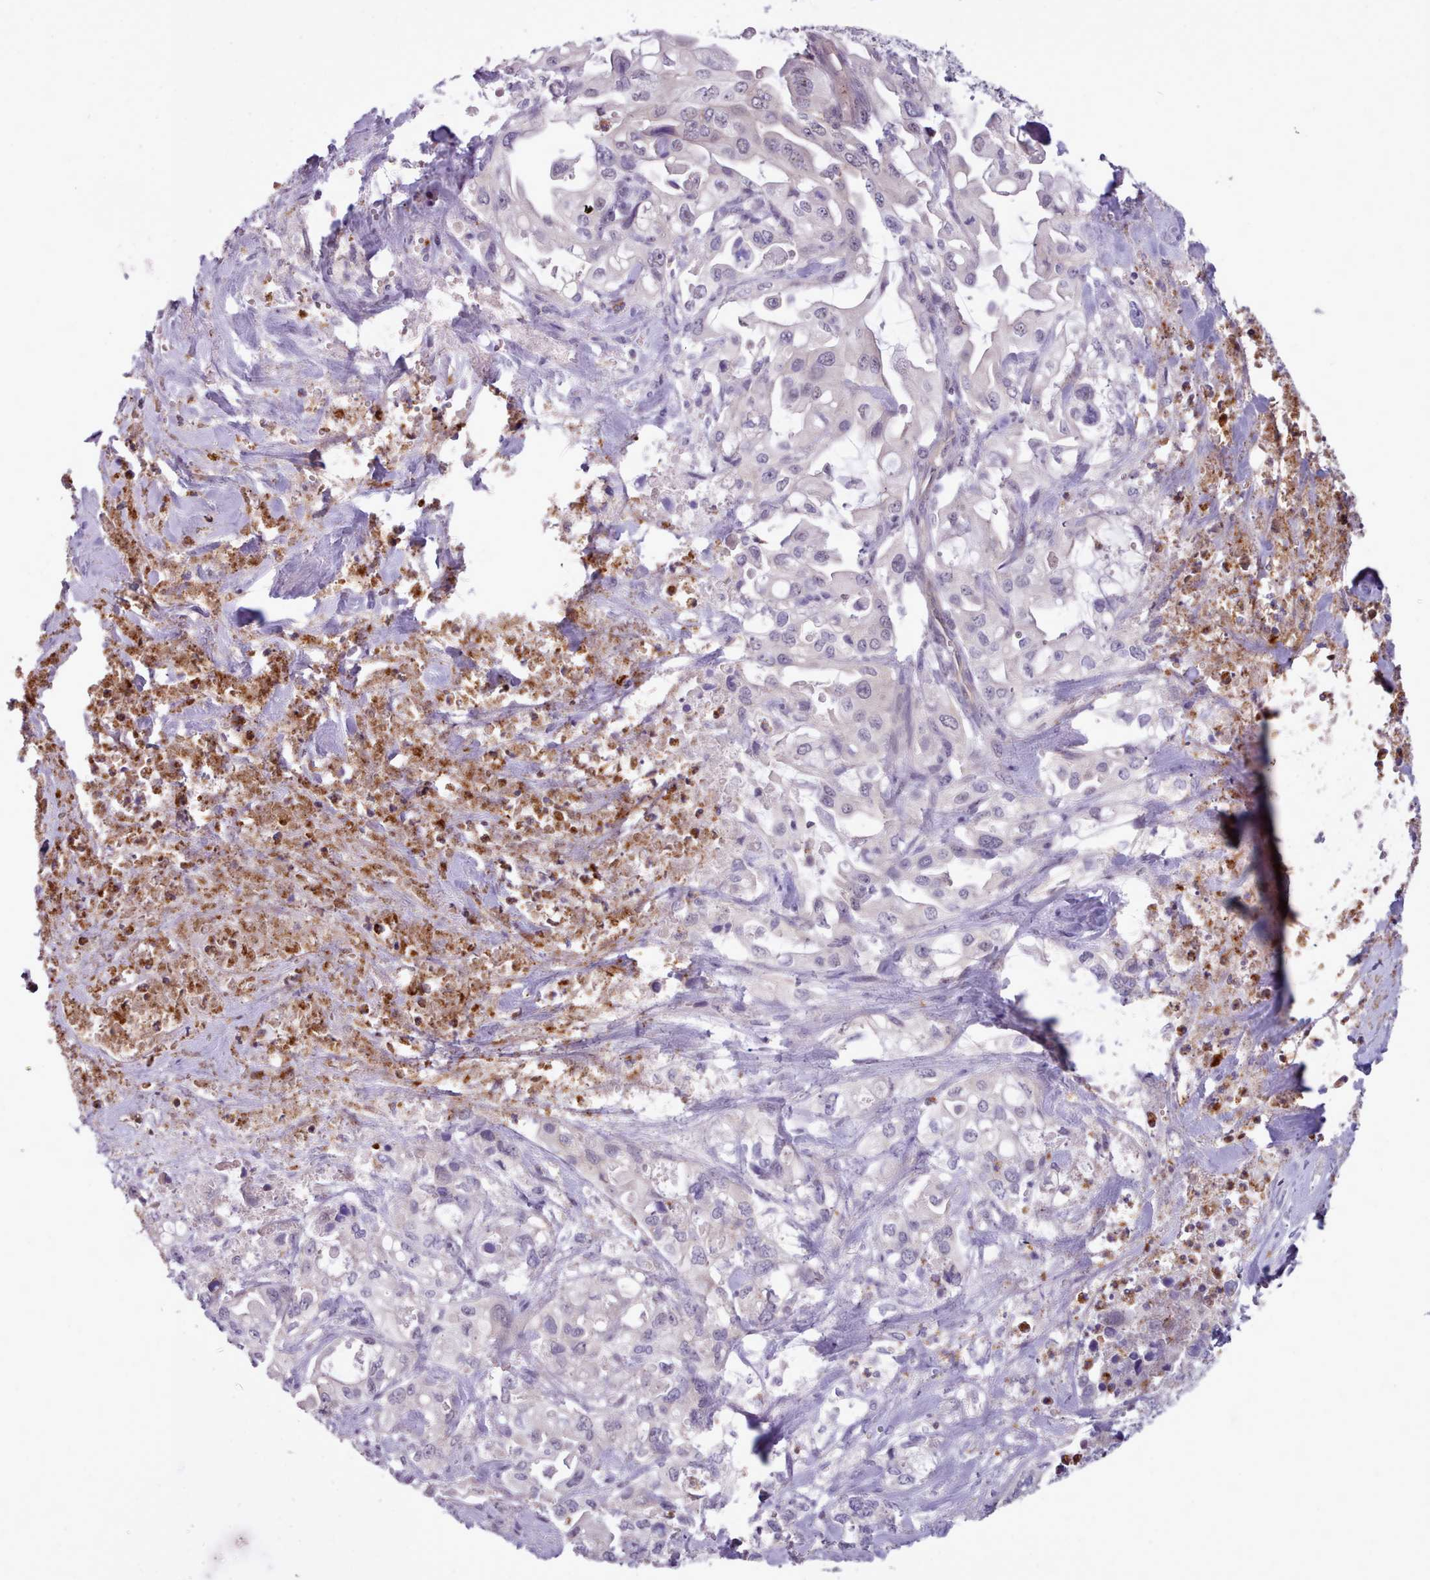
{"staining": {"intensity": "negative", "quantity": "none", "location": "none"}, "tissue": "pancreatic cancer", "cell_type": "Tumor cells", "image_type": "cancer", "snomed": [{"axis": "morphology", "description": "Adenocarcinoma, NOS"}, {"axis": "topography", "description": "Pancreas"}], "caption": "The IHC image has no significant positivity in tumor cells of pancreatic adenocarcinoma tissue.", "gene": "KCTD16", "patient": {"sex": "female", "age": 61}}